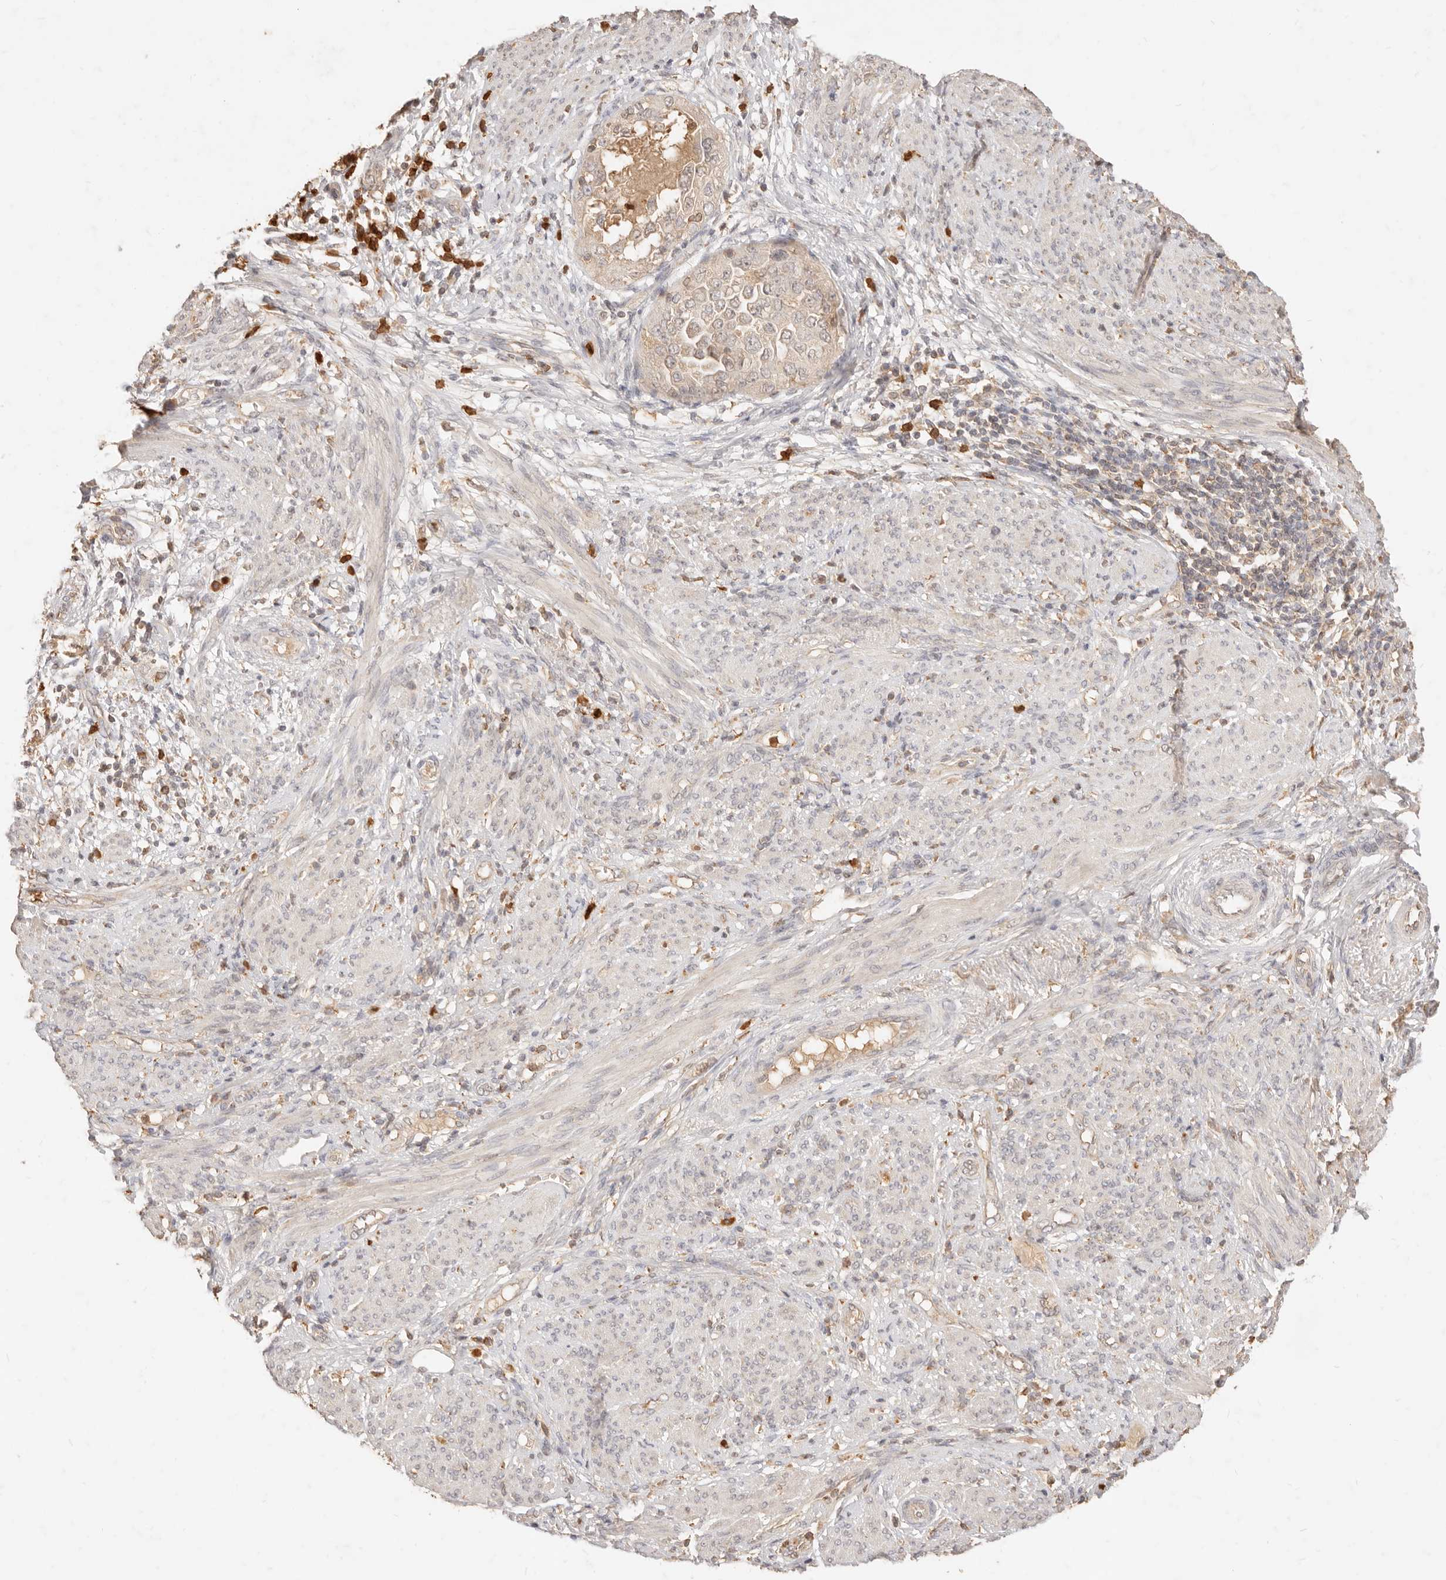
{"staining": {"intensity": "negative", "quantity": "none", "location": "none"}, "tissue": "endometrial cancer", "cell_type": "Tumor cells", "image_type": "cancer", "snomed": [{"axis": "morphology", "description": "Adenocarcinoma, NOS"}, {"axis": "topography", "description": "Endometrium"}], "caption": "Endometrial cancer was stained to show a protein in brown. There is no significant positivity in tumor cells. (Brightfield microscopy of DAB (3,3'-diaminobenzidine) immunohistochemistry at high magnification).", "gene": "TMTC2", "patient": {"sex": "female", "age": 85}}